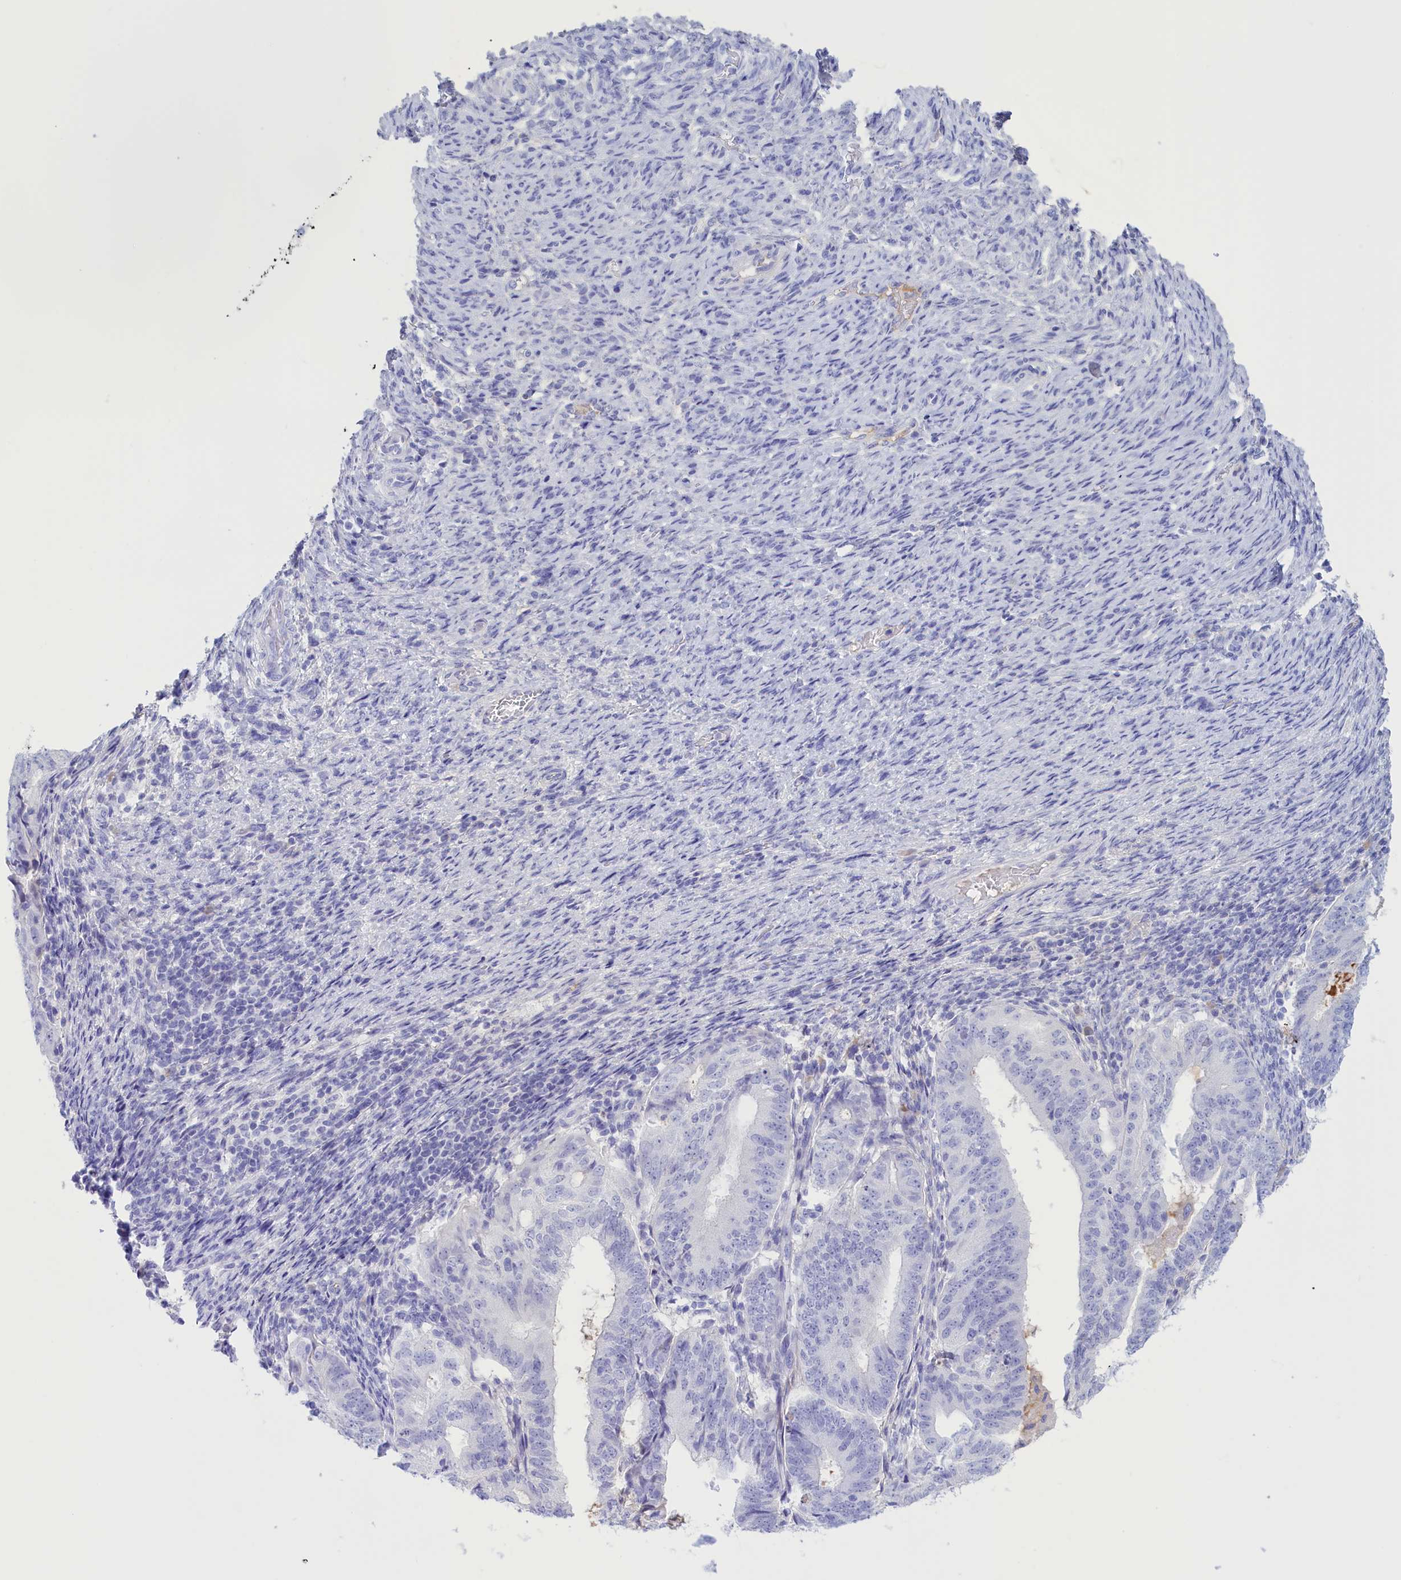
{"staining": {"intensity": "negative", "quantity": "none", "location": "none"}, "tissue": "endometrial cancer", "cell_type": "Tumor cells", "image_type": "cancer", "snomed": [{"axis": "morphology", "description": "Adenocarcinoma, NOS"}, {"axis": "topography", "description": "Endometrium"}], "caption": "A high-resolution photomicrograph shows IHC staining of endometrial cancer (adenocarcinoma), which demonstrates no significant positivity in tumor cells.", "gene": "PROK2", "patient": {"sex": "female", "age": 70}}